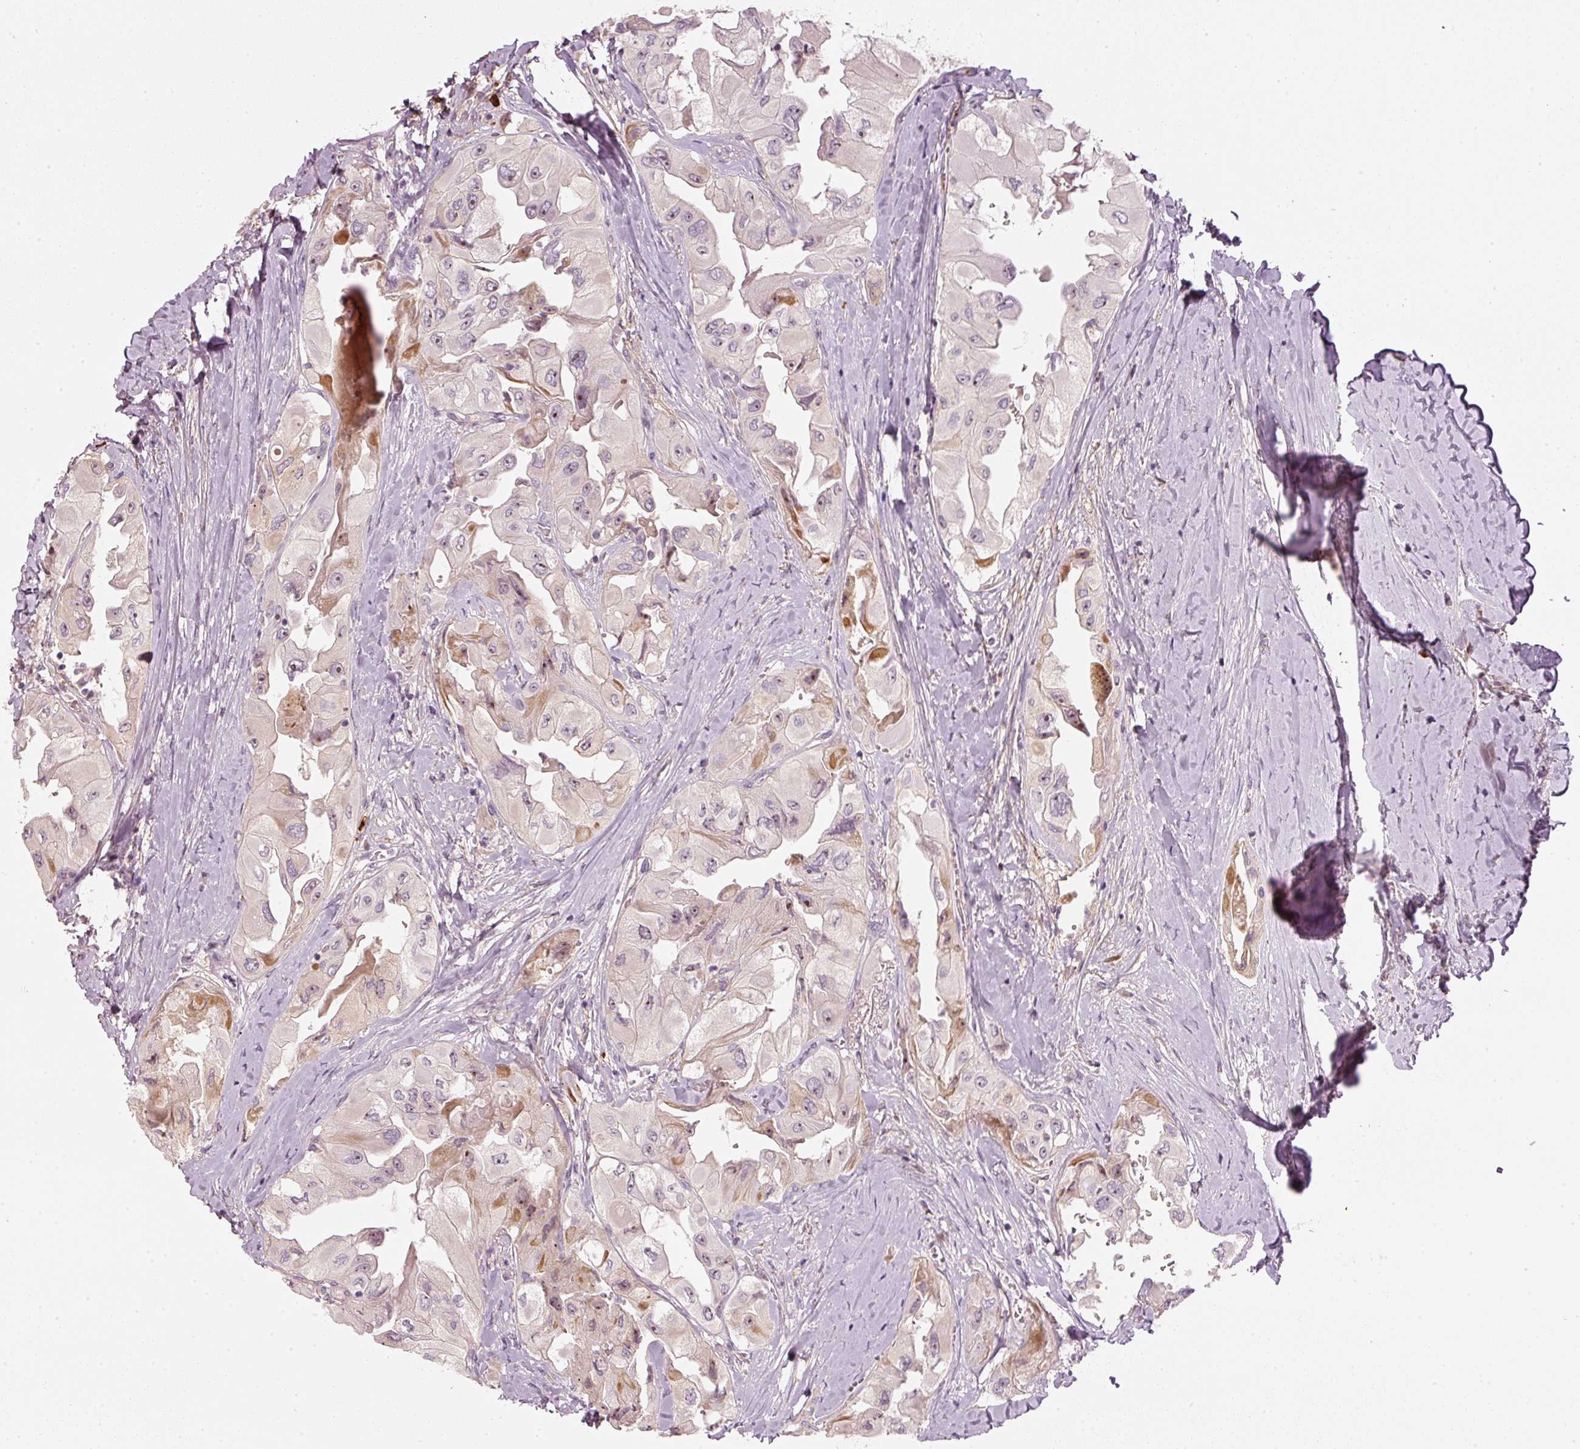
{"staining": {"intensity": "moderate", "quantity": "<25%", "location": "cytoplasmic/membranous"}, "tissue": "thyroid cancer", "cell_type": "Tumor cells", "image_type": "cancer", "snomed": [{"axis": "morphology", "description": "Normal tissue, NOS"}, {"axis": "morphology", "description": "Papillary adenocarcinoma, NOS"}, {"axis": "topography", "description": "Thyroid gland"}], "caption": "Brown immunohistochemical staining in thyroid cancer reveals moderate cytoplasmic/membranous staining in about <25% of tumor cells.", "gene": "VCAM1", "patient": {"sex": "female", "age": 59}}